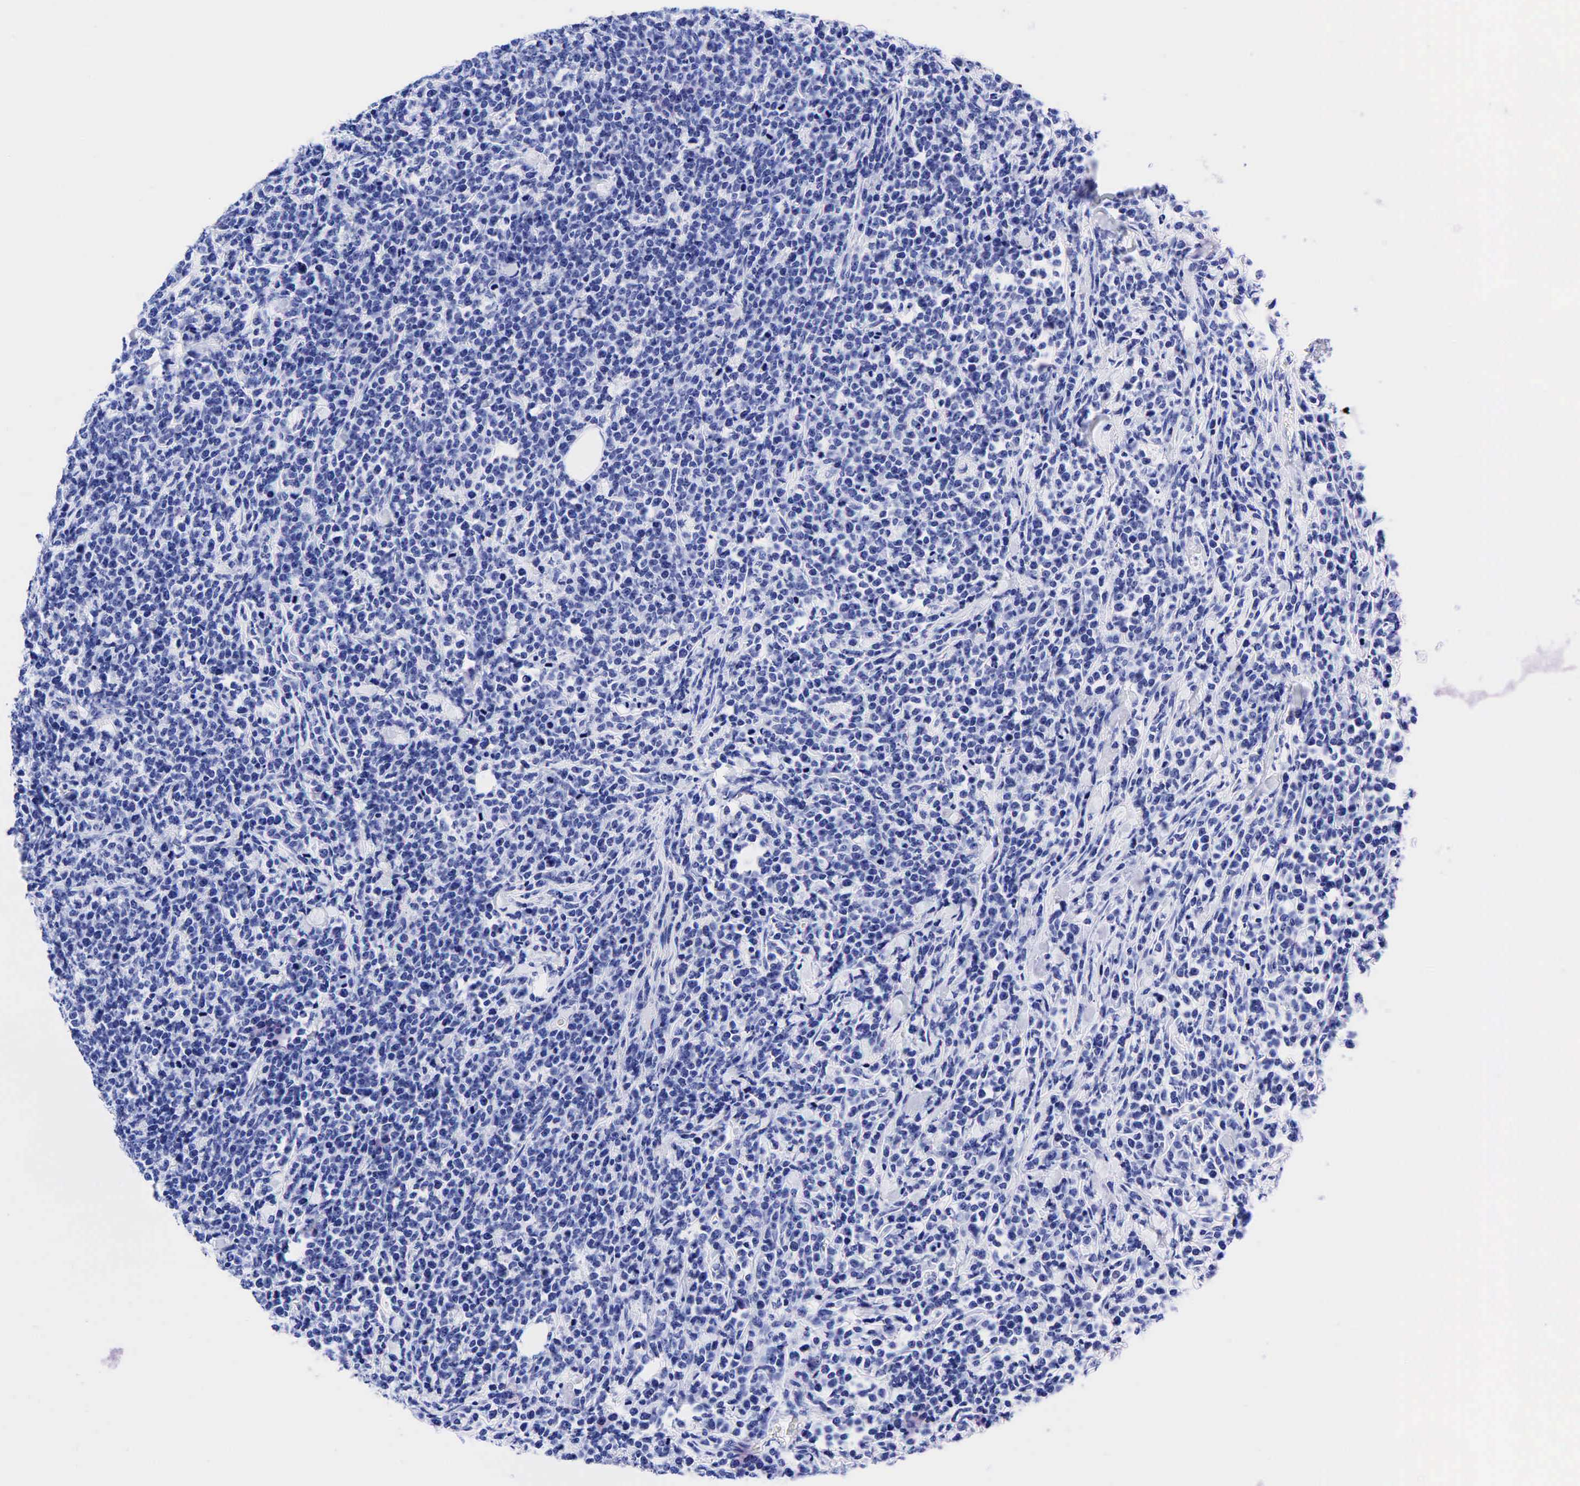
{"staining": {"intensity": "negative", "quantity": "none", "location": "none"}, "tissue": "lymphoma", "cell_type": "Tumor cells", "image_type": "cancer", "snomed": [{"axis": "morphology", "description": "Malignant lymphoma, non-Hodgkin's type, High grade"}, {"axis": "topography", "description": "Small intestine"}, {"axis": "topography", "description": "Colon"}], "caption": "A high-resolution photomicrograph shows IHC staining of lymphoma, which shows no significant positivity in tumor cells. (DAB IHC visualized using brightfield microscopy, high magnification).", "gene": "KRT19", "patient": {"sex": "male", "age": 8}}